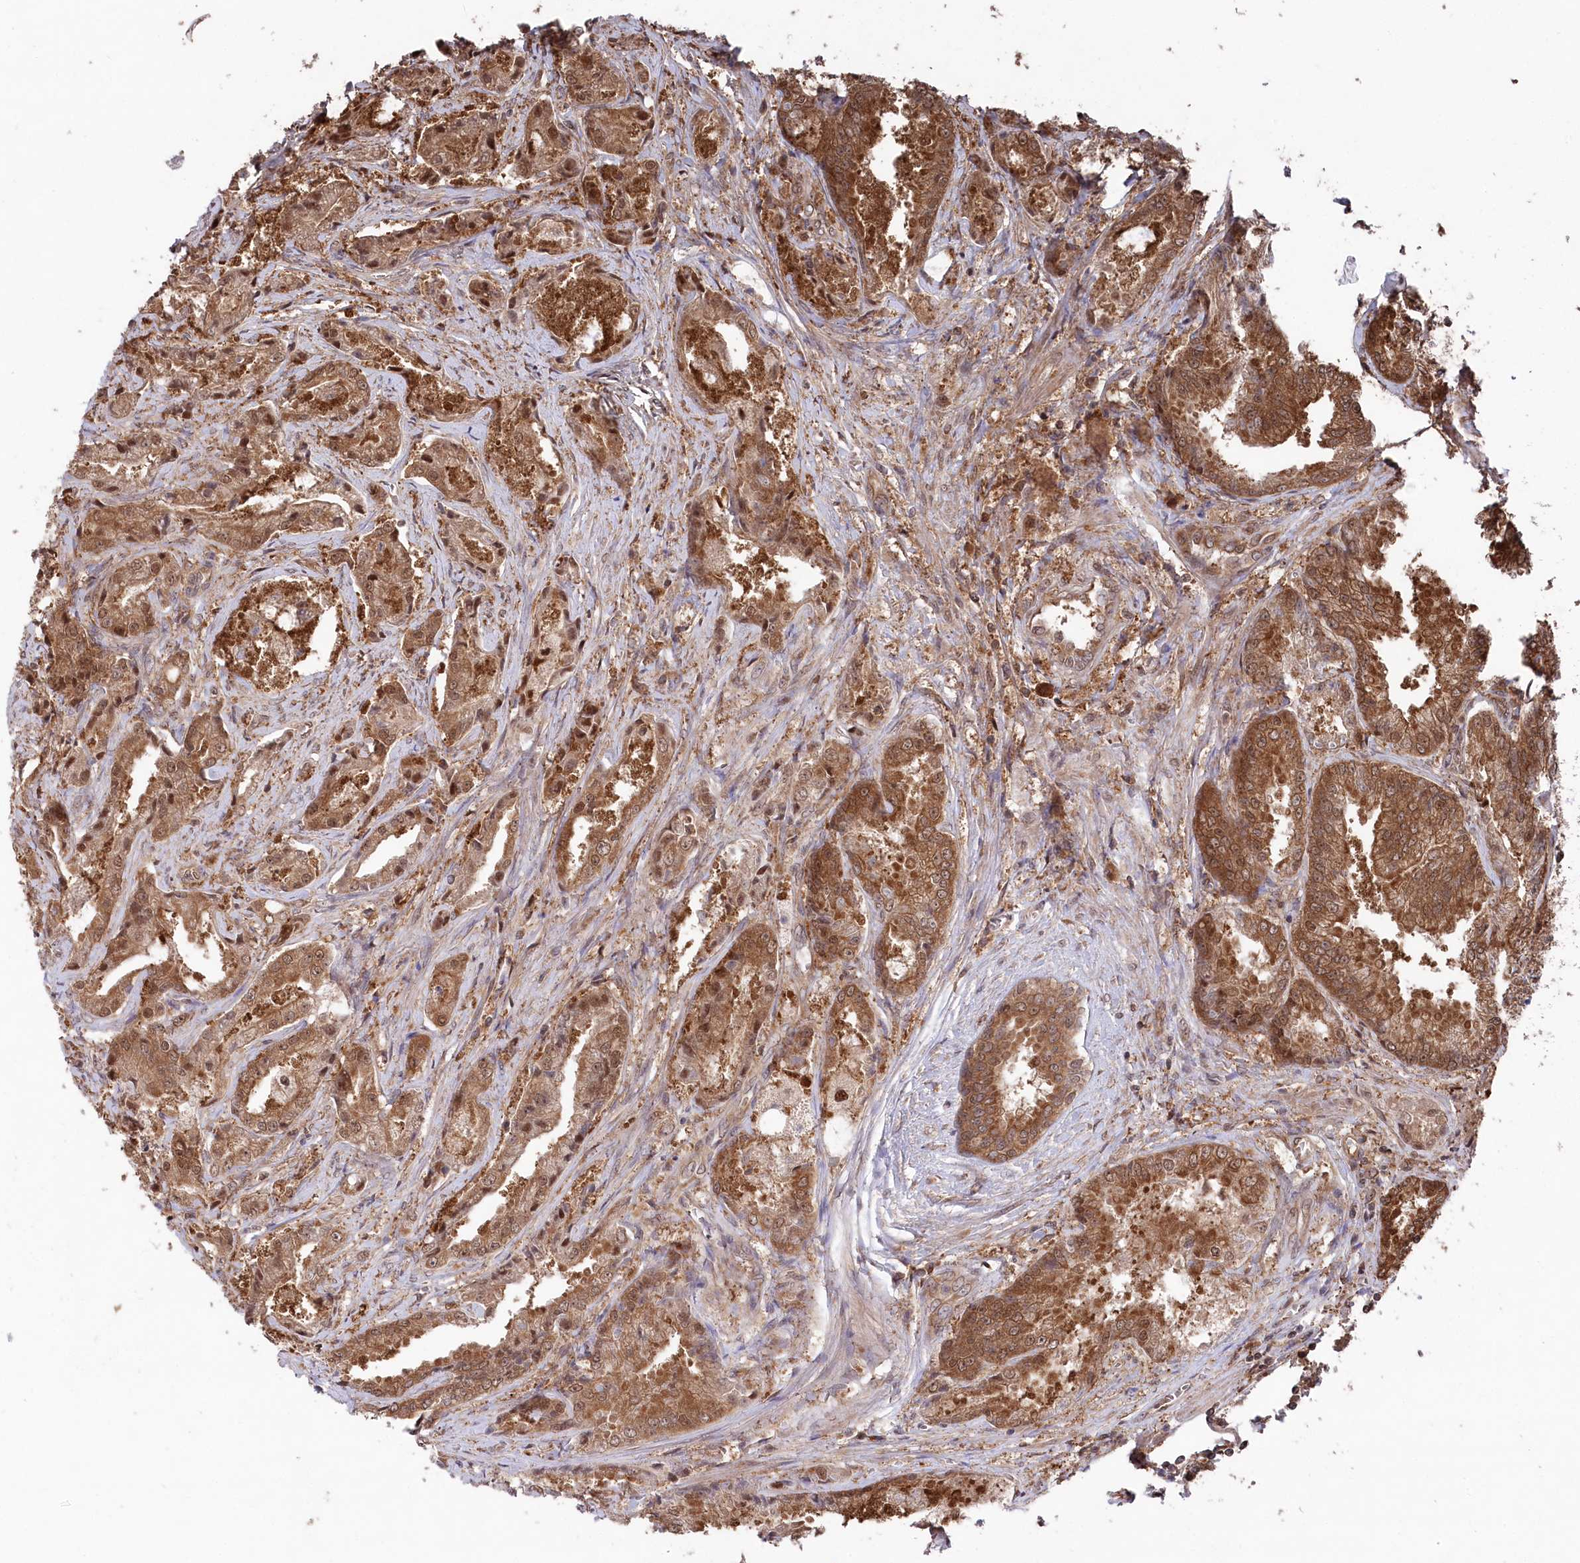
{"staining": {"intensity": "strong", "quantity": ">75%", "location": "cytoplasmic/membranous"}, "tissue": "prostate cancer", "cell_type": "Tumor cells", "image_type": "cancer", "snomed": [{"axis": "morphology", "description": "Adenocarcinoma, High grade"}, {"axis": "topography", "description": "Prostate"}], "caption": "Prostate cancer (adenocarcinoma (high-grade)) tissue exhibits strong cytoplasmic/membranous staining in approximately >75% of tumor cells, visualized by immunohistochemistry.", "gene": "PSMA1", "patient": {"sex": "male", "age": 72}}